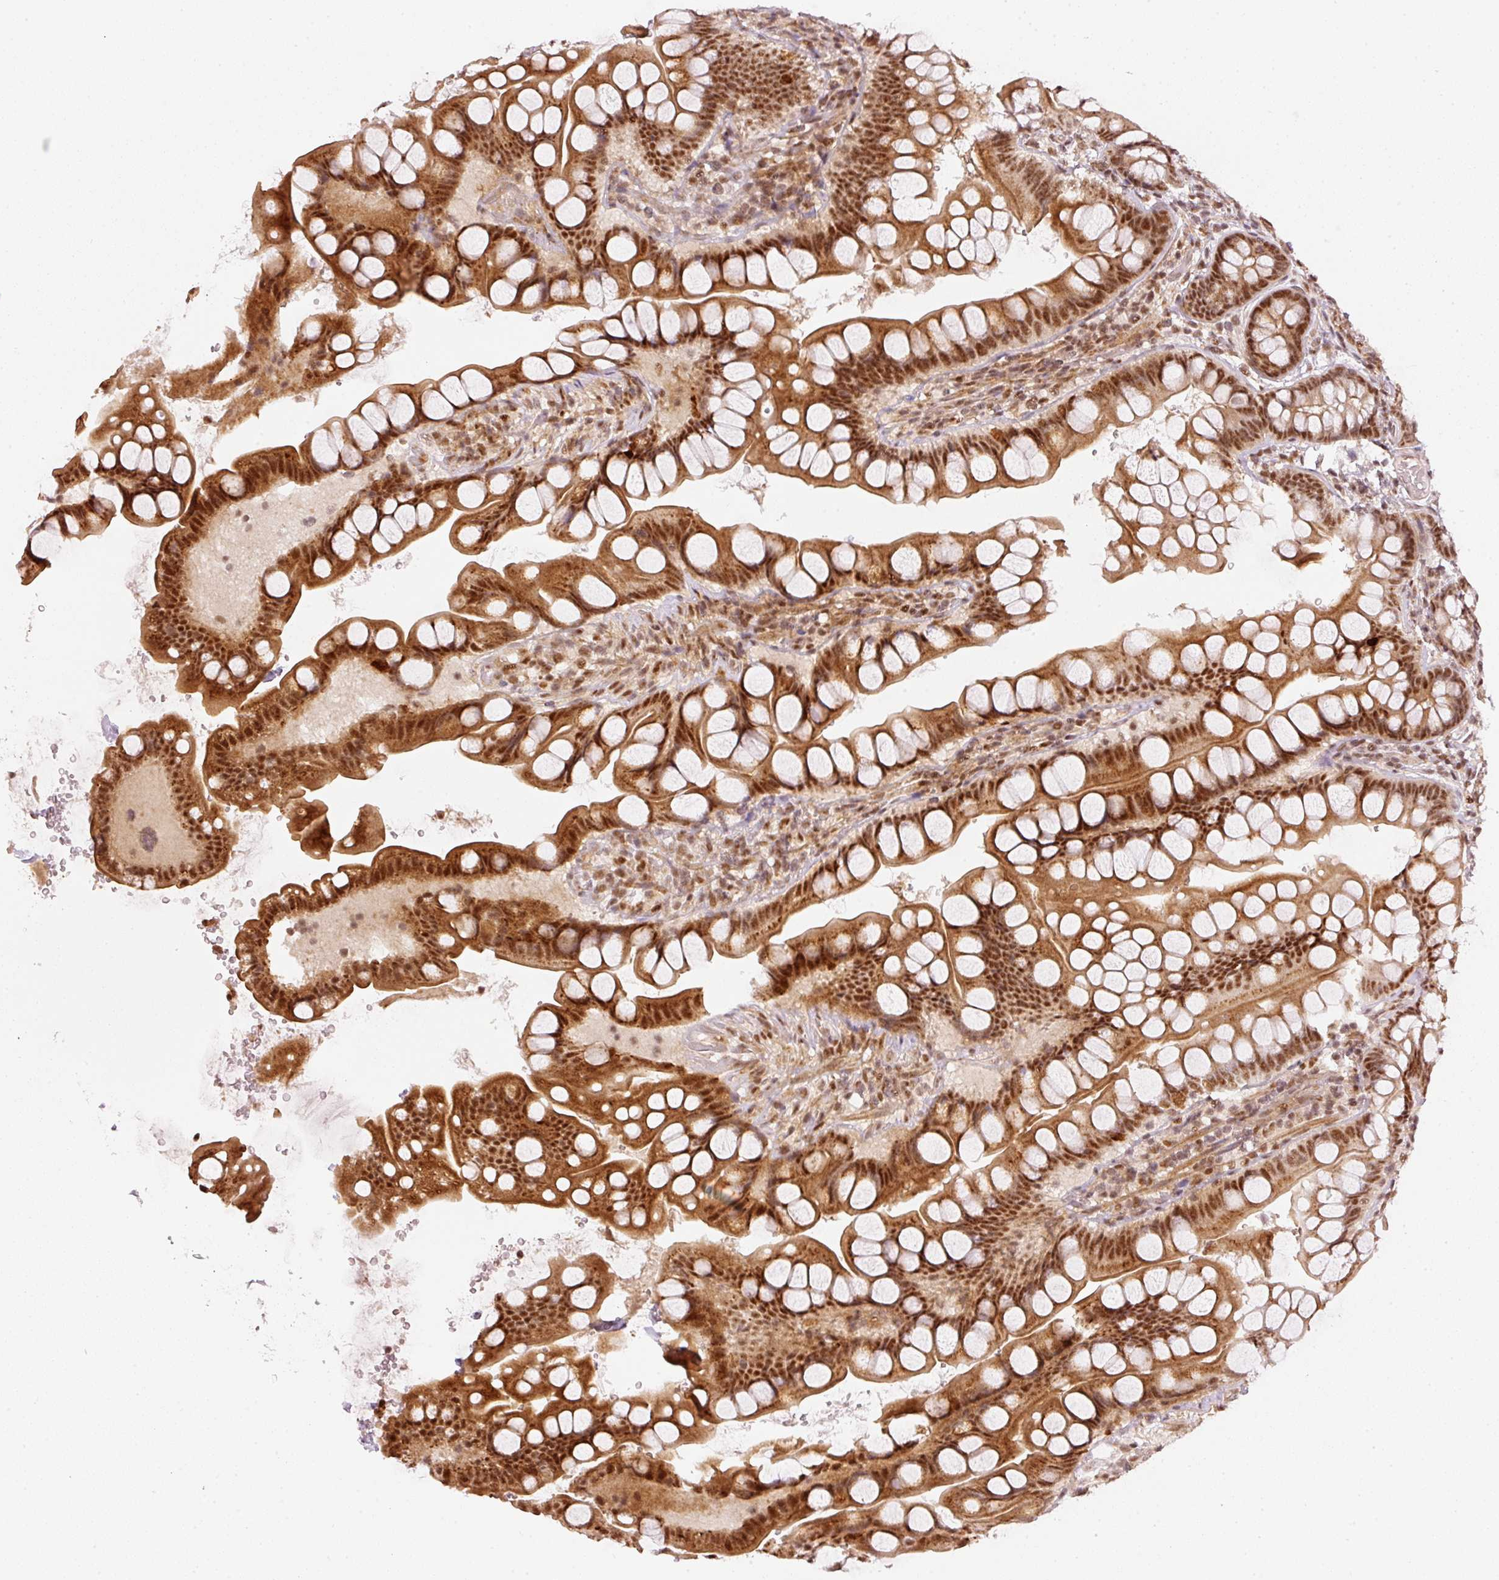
{"staining": {"intensity": "strong", "quantity": ">75%", "location": "cytoplasmic/membranous,nuclear"}, "tissue": "small intestine", "cell_type": "Glandular cells", "image_type": "normal", "snomed": [{"axis": "morphology", "description": "Normal tissue, NOS"}, {"axis": "topography", "description": "Small intestine"}], "caption": "Immunohistochemistry histopathology image of normal human small intestine stained for a protein (brown), which exhibits high levels of strong cytoplasmic/membranous,nuclear positivity in about >75% of glandular cells.", "gene": "THOC6", "patient": {"sex": "male", "age": 70}}